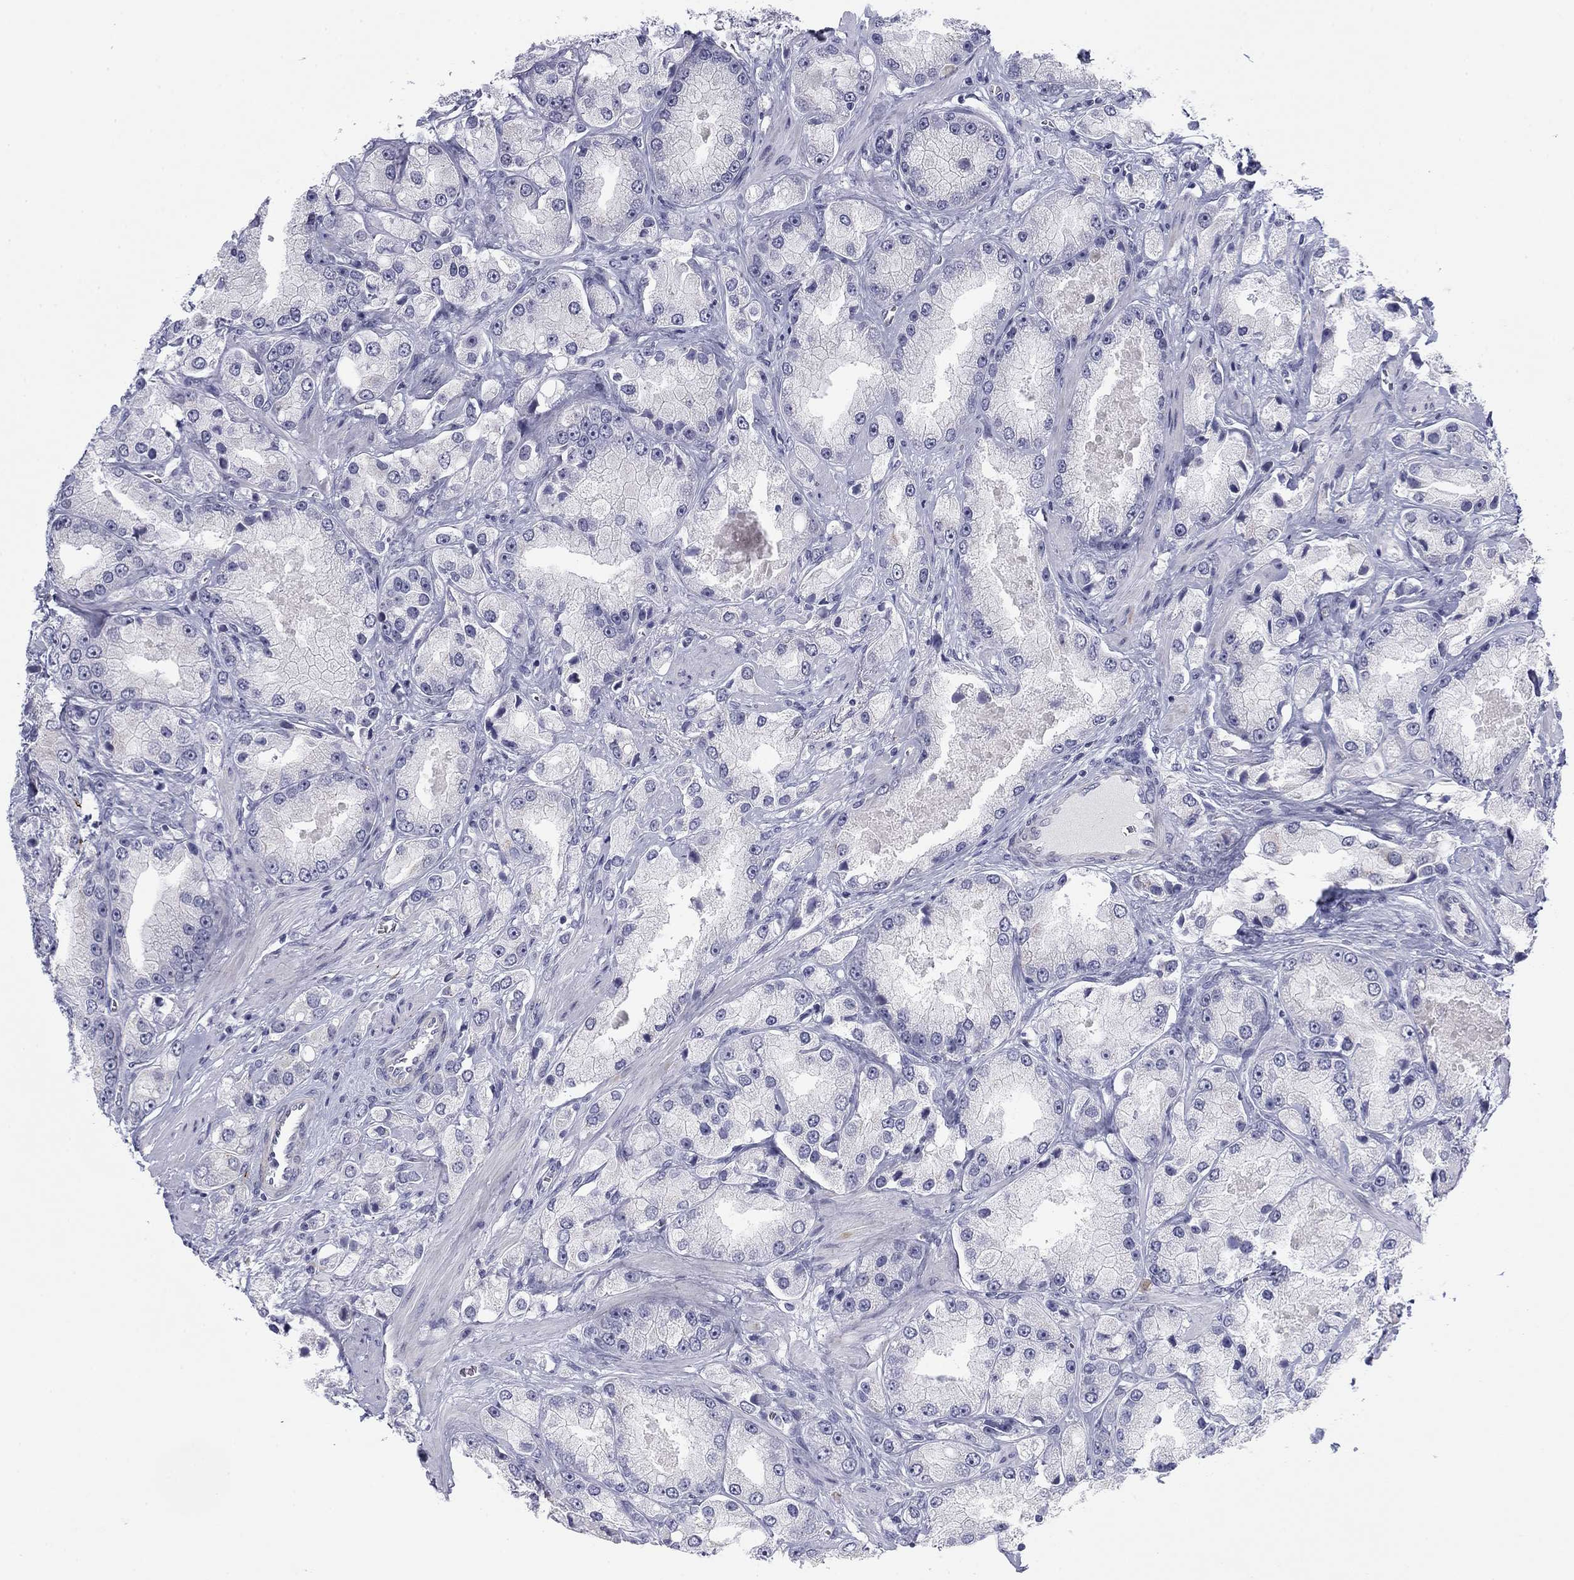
{"staining": {"intensity": "negative", "quantity": "none", "location": "none"}, "tissue": "prostate cancer", "cell_type": "Tumor cells", "image_type": "cancer", "snomed": [{"axis": "morphology", "description": "Adenocarcinoma, NOS"}, {"axis": "topography", "description": "Prostate and seminal vesicle, NOS"}, {"axis": "topography", "description": "Prostate"}], "caption": "Immunohistochemical staining of human prostate cancer (adenocarcinoma) shows no significant expression in tumor cells.", "gene": "PRPH", "patient": {"sex": "male", "age": 64}}